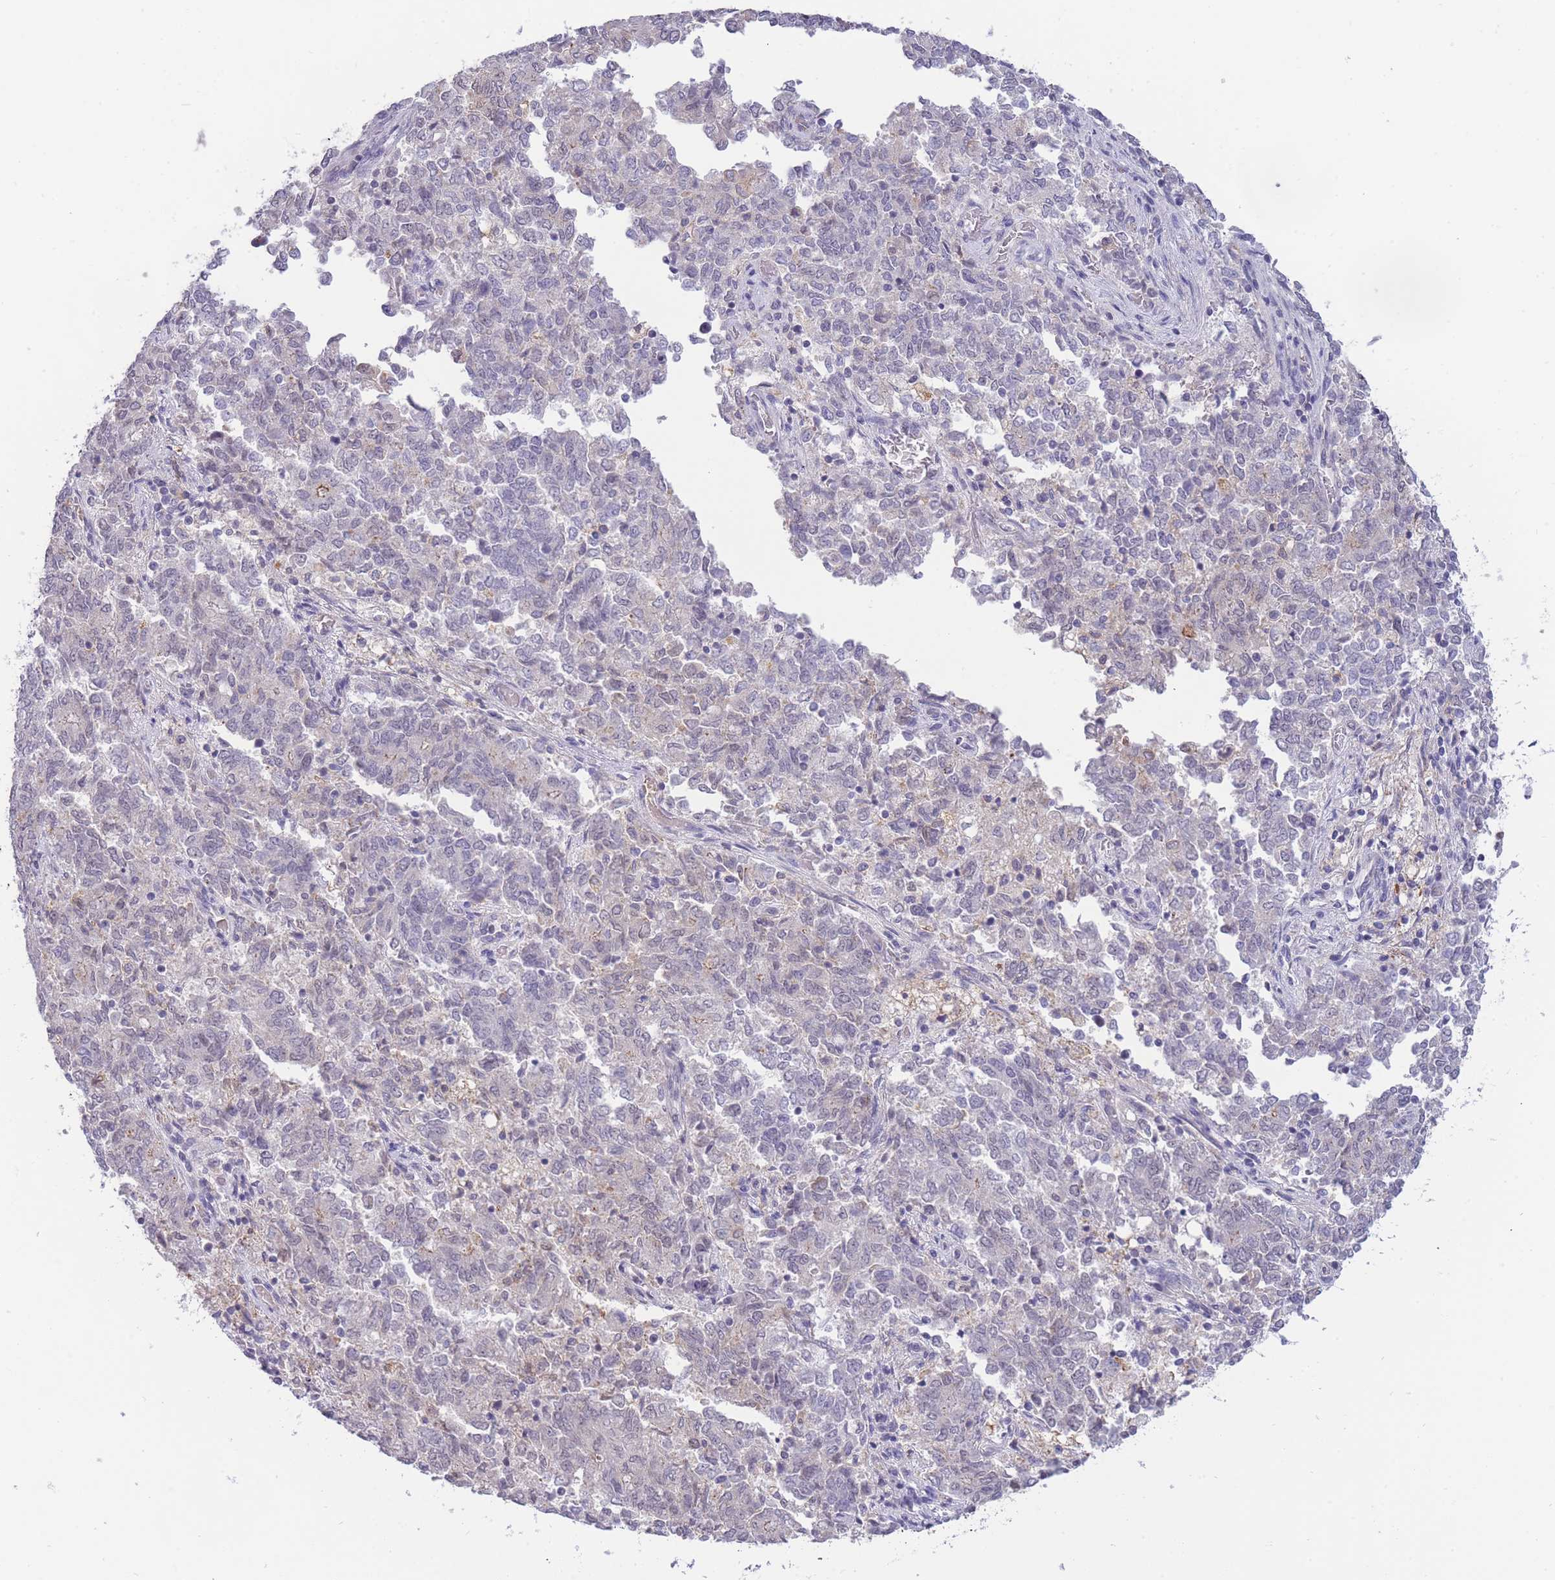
{"staining": {"intensity": "negative", "quantity": "none", "location": "none"}, "tissue": "endometrial cancer", "cell_type": "Tumor cells", "image_type": "cancer", "snomed": [{"axis": "morphology", "description": "Adenocarcinoma, NOS"}, {"axis": "topography", "description": "Endometrium"}], "caption": "DAB (3,3'-diaminobenzidine) immunohistochemical staining of human endometrial adenocarcinoma shows no significant positivity in tumor cells.", "gene": "GOLGA6L25", "patient": {"sex": "female", "age": 80}}